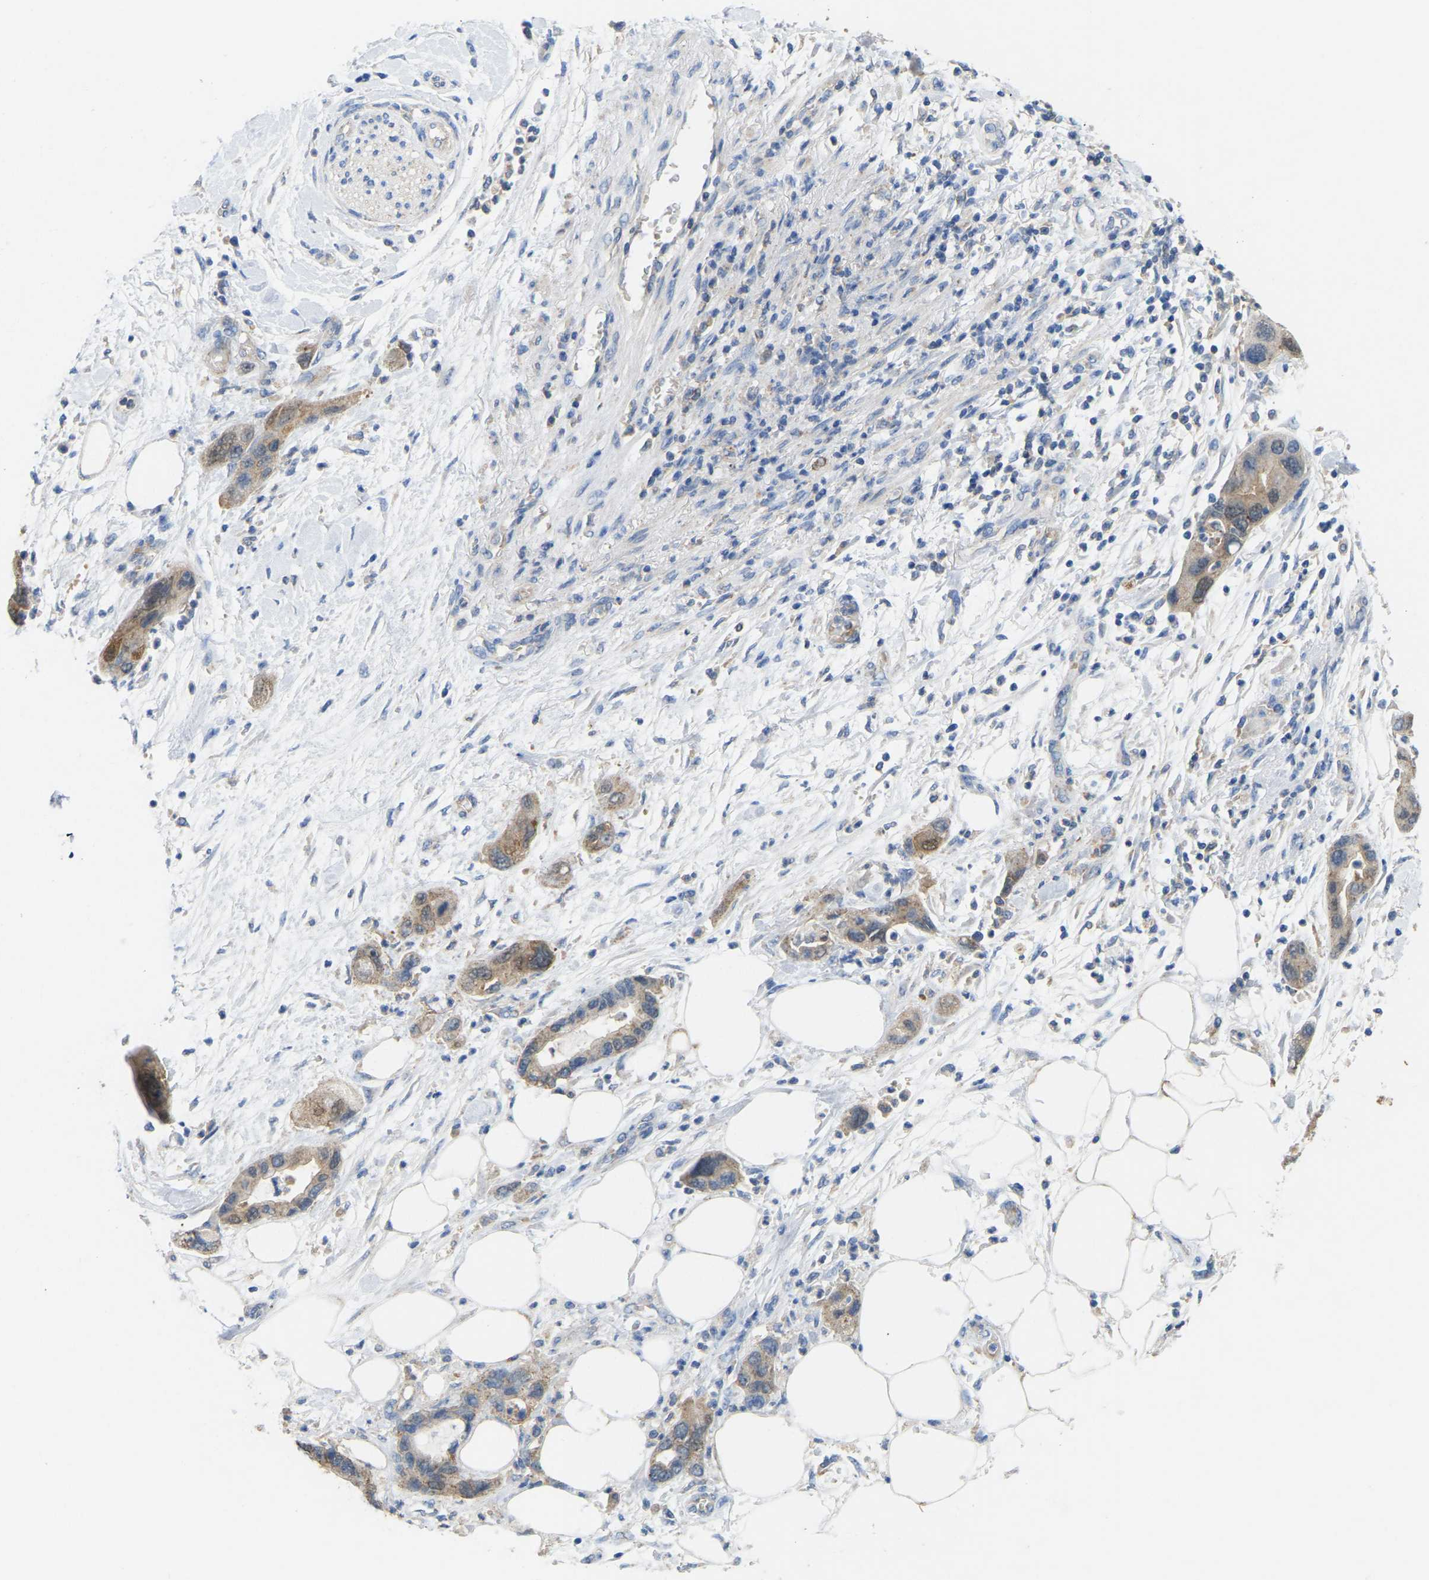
{"staining": {"intensity": "moderate", "quantity": ">75%", "location": "cytoplasmic/membranous"}, "tissue": "pancreatic cancer", "cell_type": "Tumor cells", "image_type": "cancer", "snomed": [{"axis": "morphology", "description": "Normal tissue, NOS"}, {"axis": "morphology", "description": "Adenocarcinoma, NOS"}, {"axis": "topography", "description": "Pancreas"}], "caption": "This histopathology image exhibits immunohistochemistry (IHC) staining of pancreatic cancer, with medium moderate cytoplasmic/membranous expression in about >75% of tumor cells.", "gene": "SERPINB5", "patient": {"sex": "female", "age": 71}}